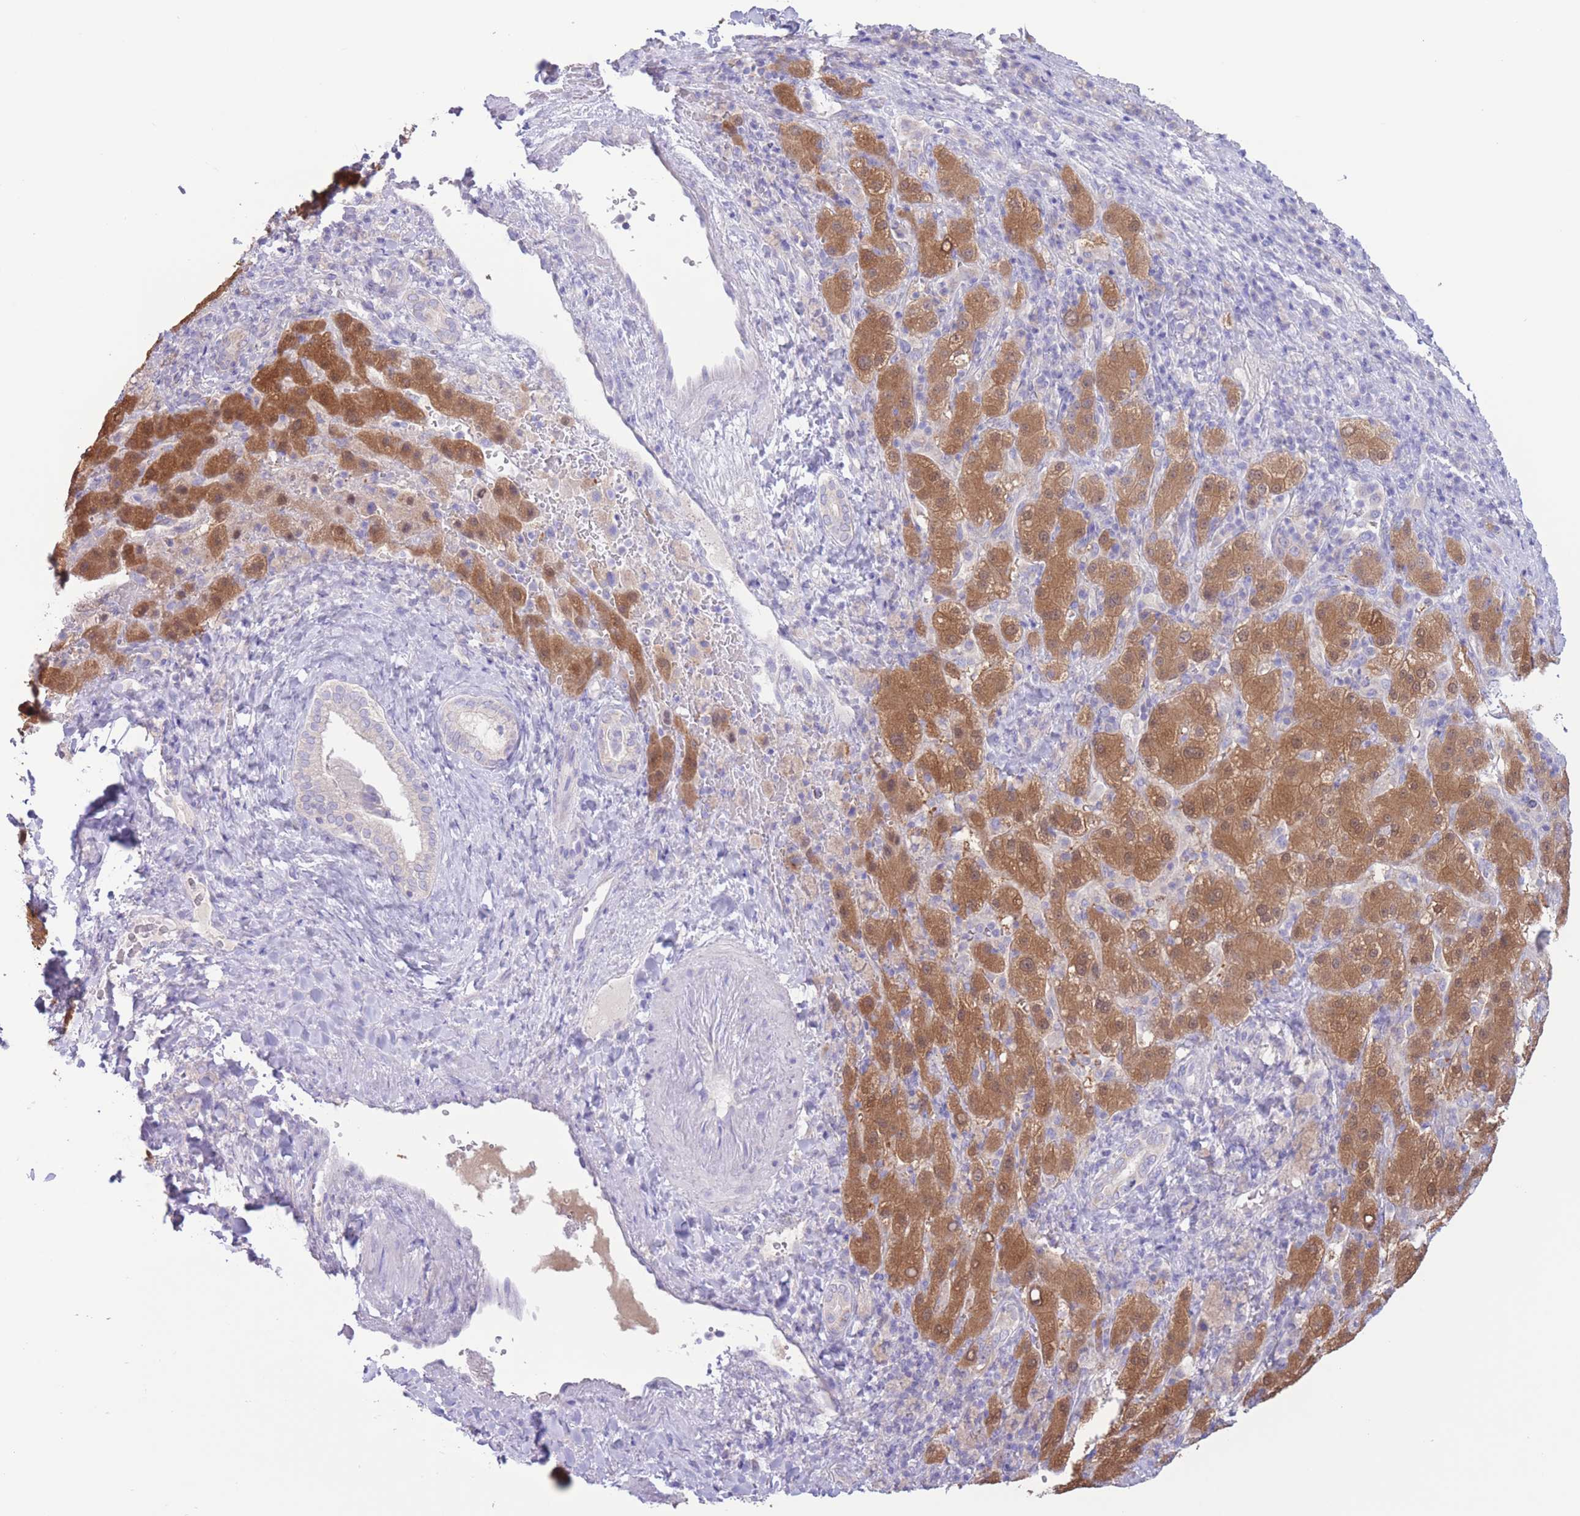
{"staining": {"intensity": "moderate", "quantity": ">75%", "location": "cytoplasmic/membranous"}, "tissue": "liver cancer", "cell_type": "Tumor cells", "image_type": "cancer", "snomed": [{"axis": "morphology", "description": "Carcinoma, Hepatocellular, NOS"}, {"axis": "topography", "description": "Liver"}], "caption": "Immunohistochemistry of liver cancer (hepatocellular carcinoma) displays medium levels of moderate cytoplasmic/membranous staining in approximately >75% of tumor cells.", "gene": "FAH", "patient": {"sex": "female", "age": 58}}